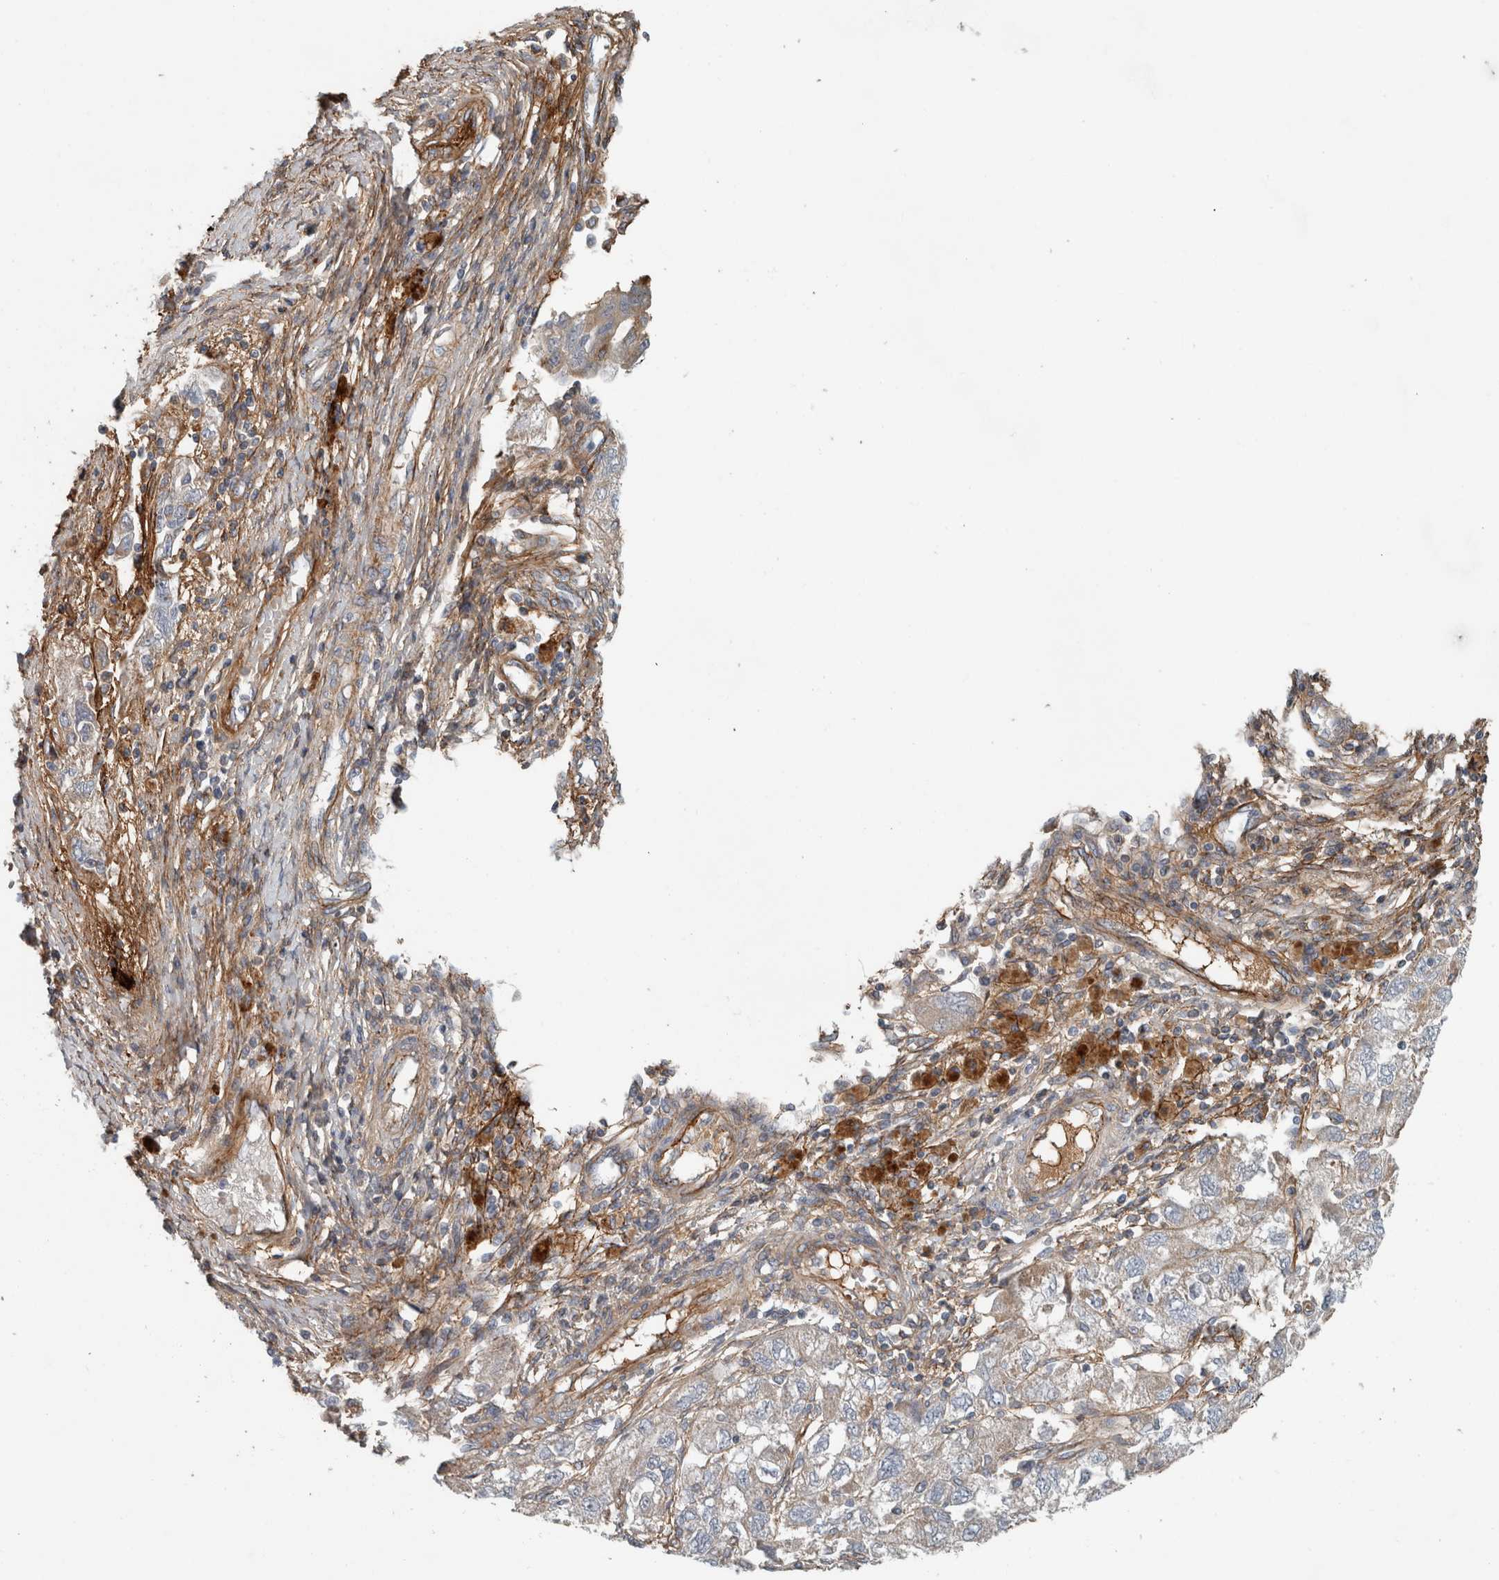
{"staining": {"intensity": "weak", "quantity": "<25%", "location": "cytoplasmic/membranous"}, "tissue": "ovarian cancer", "cell_type": "Tumor cells", "image_type": "cancer", "snomed": [{"axis": "morphology", "description": "Carcinoma, NOS"}, {"axis": "morphology", "description": "Cystadenocarcinoma, serous, NOS"}, {"axis": "topography", "description": "Ovary"}], "caption": "DAB (3,3'-diaminobenzidine) immunohistochemical staining of ovarian carcinoma reveals no significant positivity in tumor cells.", "gene": "FN1", "patient": {"sex": "female", "age": 69}}